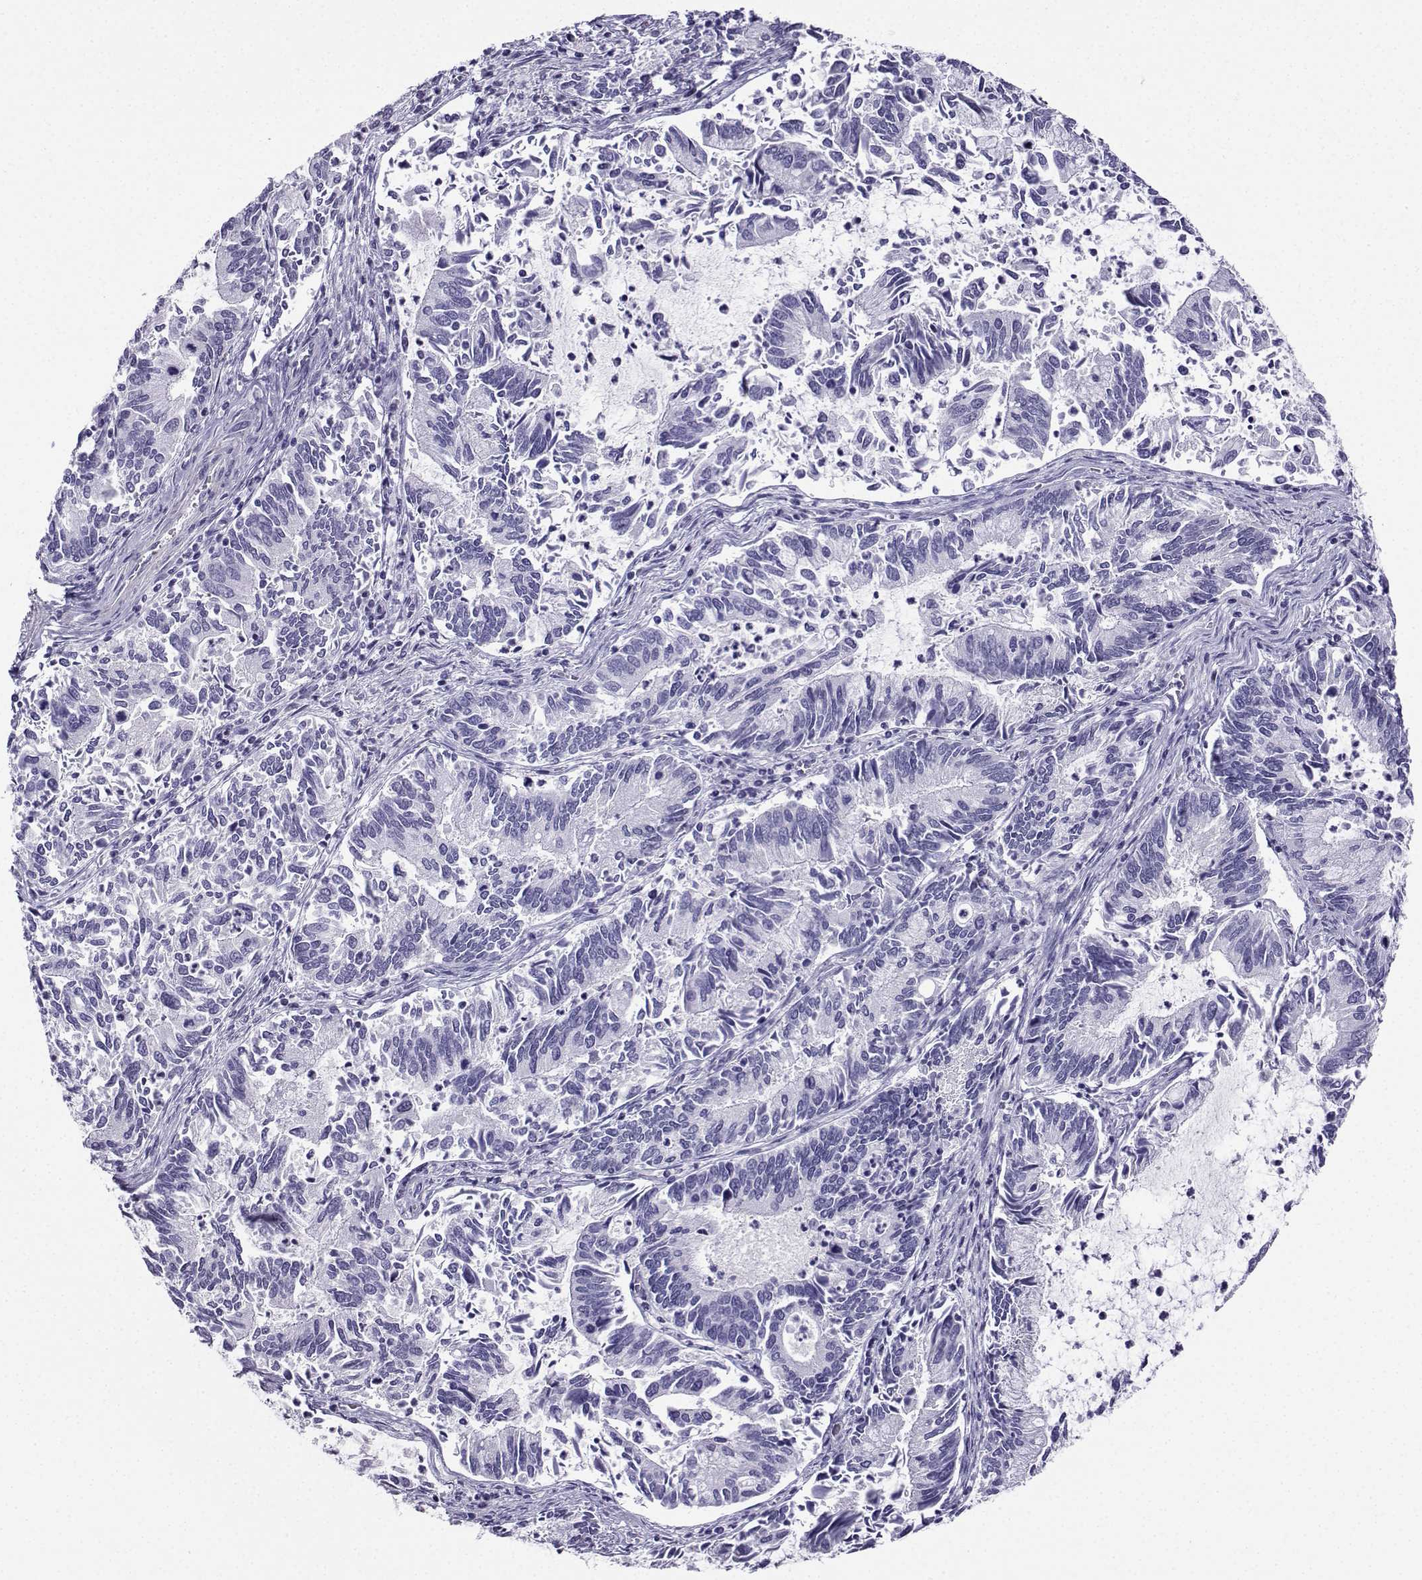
{"staining": {"intensity": "negative", "quantity": "none", "location": "none"}, "tissue": "cervical cancer", "cell_type": "Tumor cells", "image_type": "cancer", "snomed": [{"axis": "morphology", "description": "Adenocarcinoma, NOS"}, {"axis": "topography", "description": "Cervix"}], "caption": "Cervical cancer was stained to show a protein in brown. There is no significant staining in tumor cells.", "gene": "KIF17", "patient": {"sex": "female", "age": 42}}